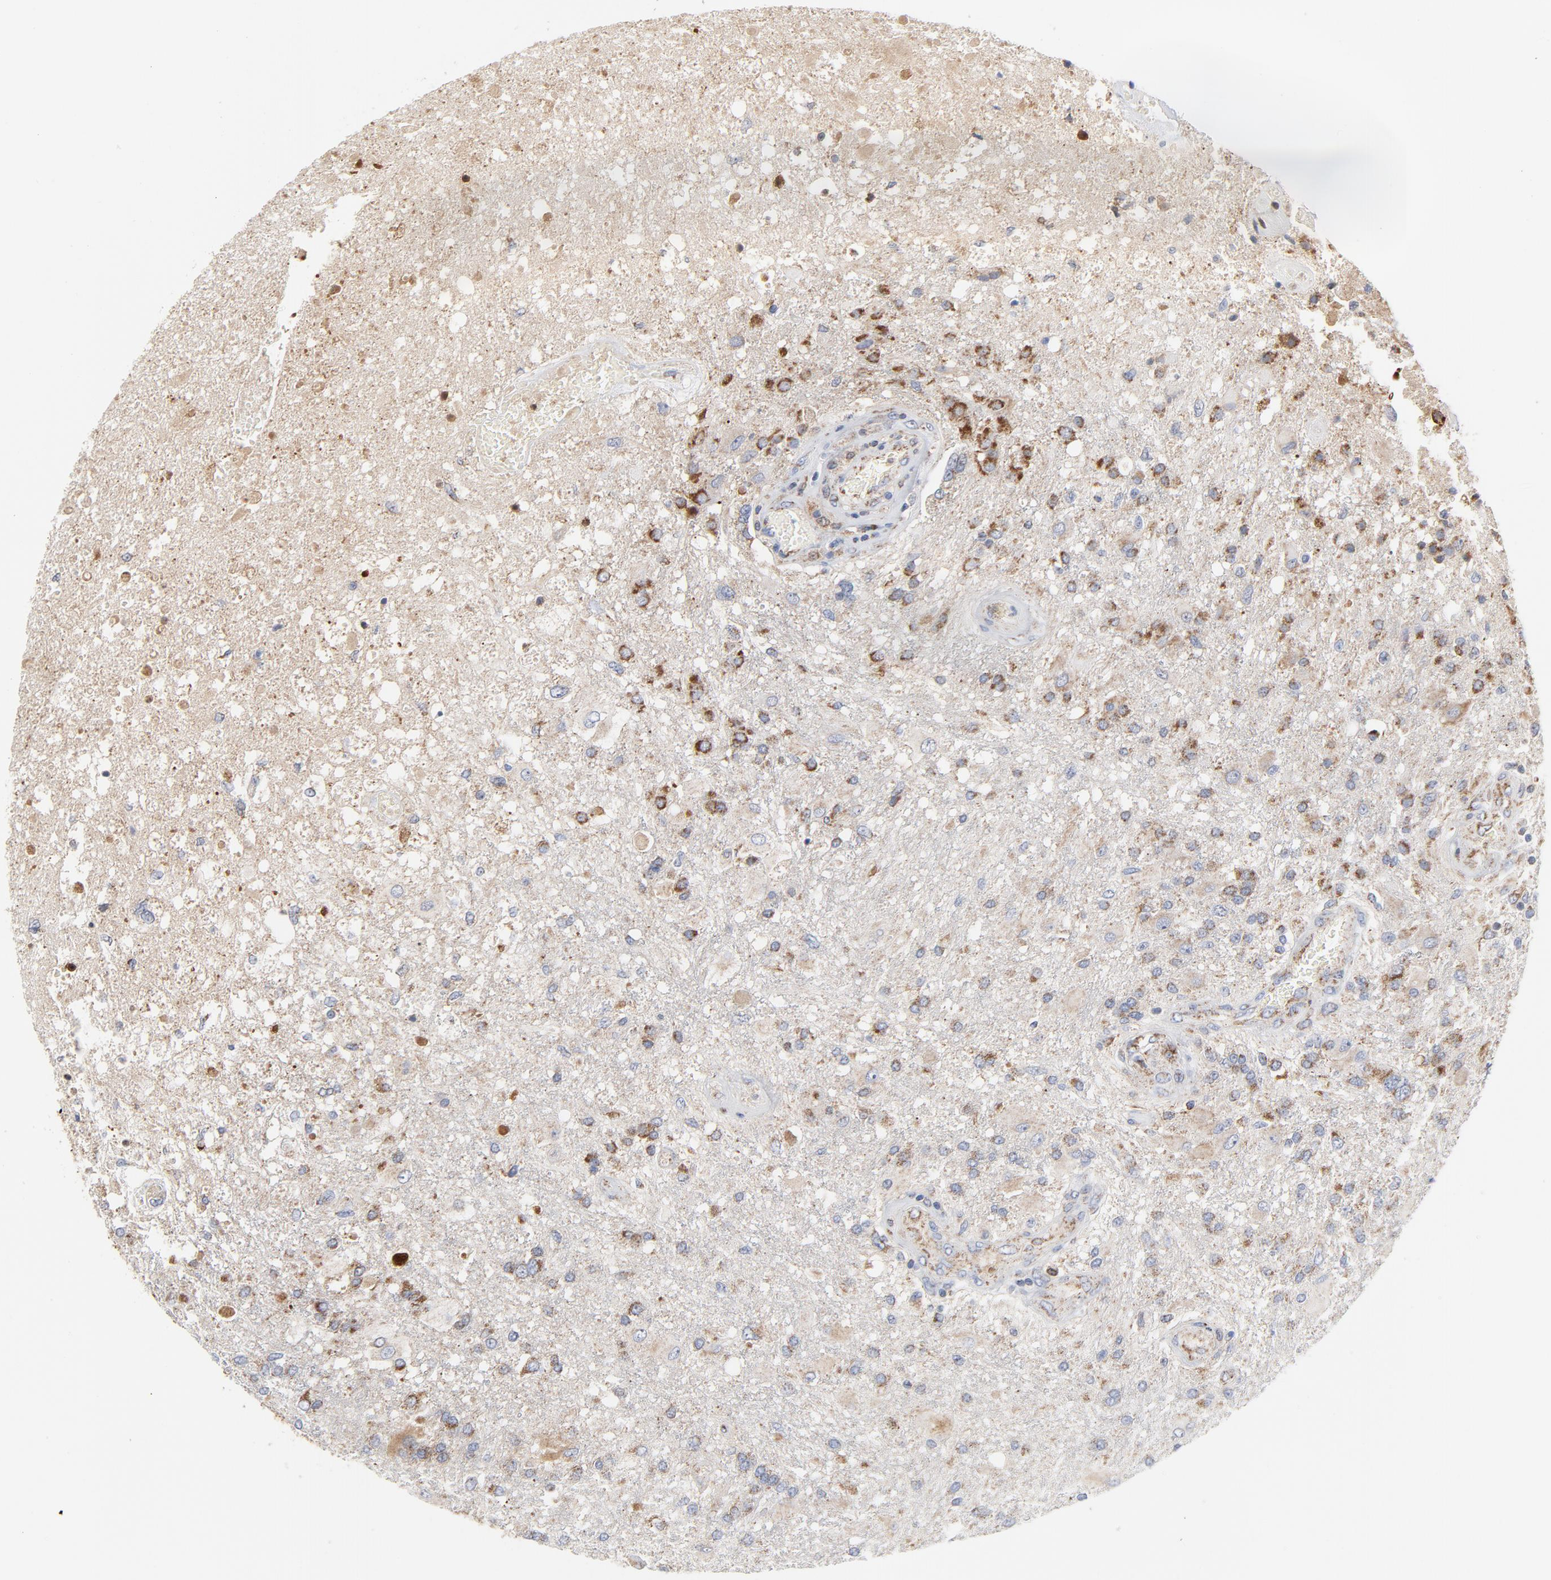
{"staining": {"intensity": "moderate", "quantity": ">75%", "location": "cytoplasmic/membranous"}, "tissue": "glioma", "cell_type": "Tumor cells", "image_type": "cancer", "snomed": [{"axis": "morphology", "description": "Glioma, malignant, High grade"}, {"axis": "topography", "description": "Cerebral cortex"}], "caption": "Glioma stained with IHC demonstrates moderate cytoplasmic/membranous positivity in about >75% of tumor cells. (DAB = brown stain, brightfield microscopy at high magnification).", "gene": "DIABLO", "patient": {"sex": "male", "age": 79}}